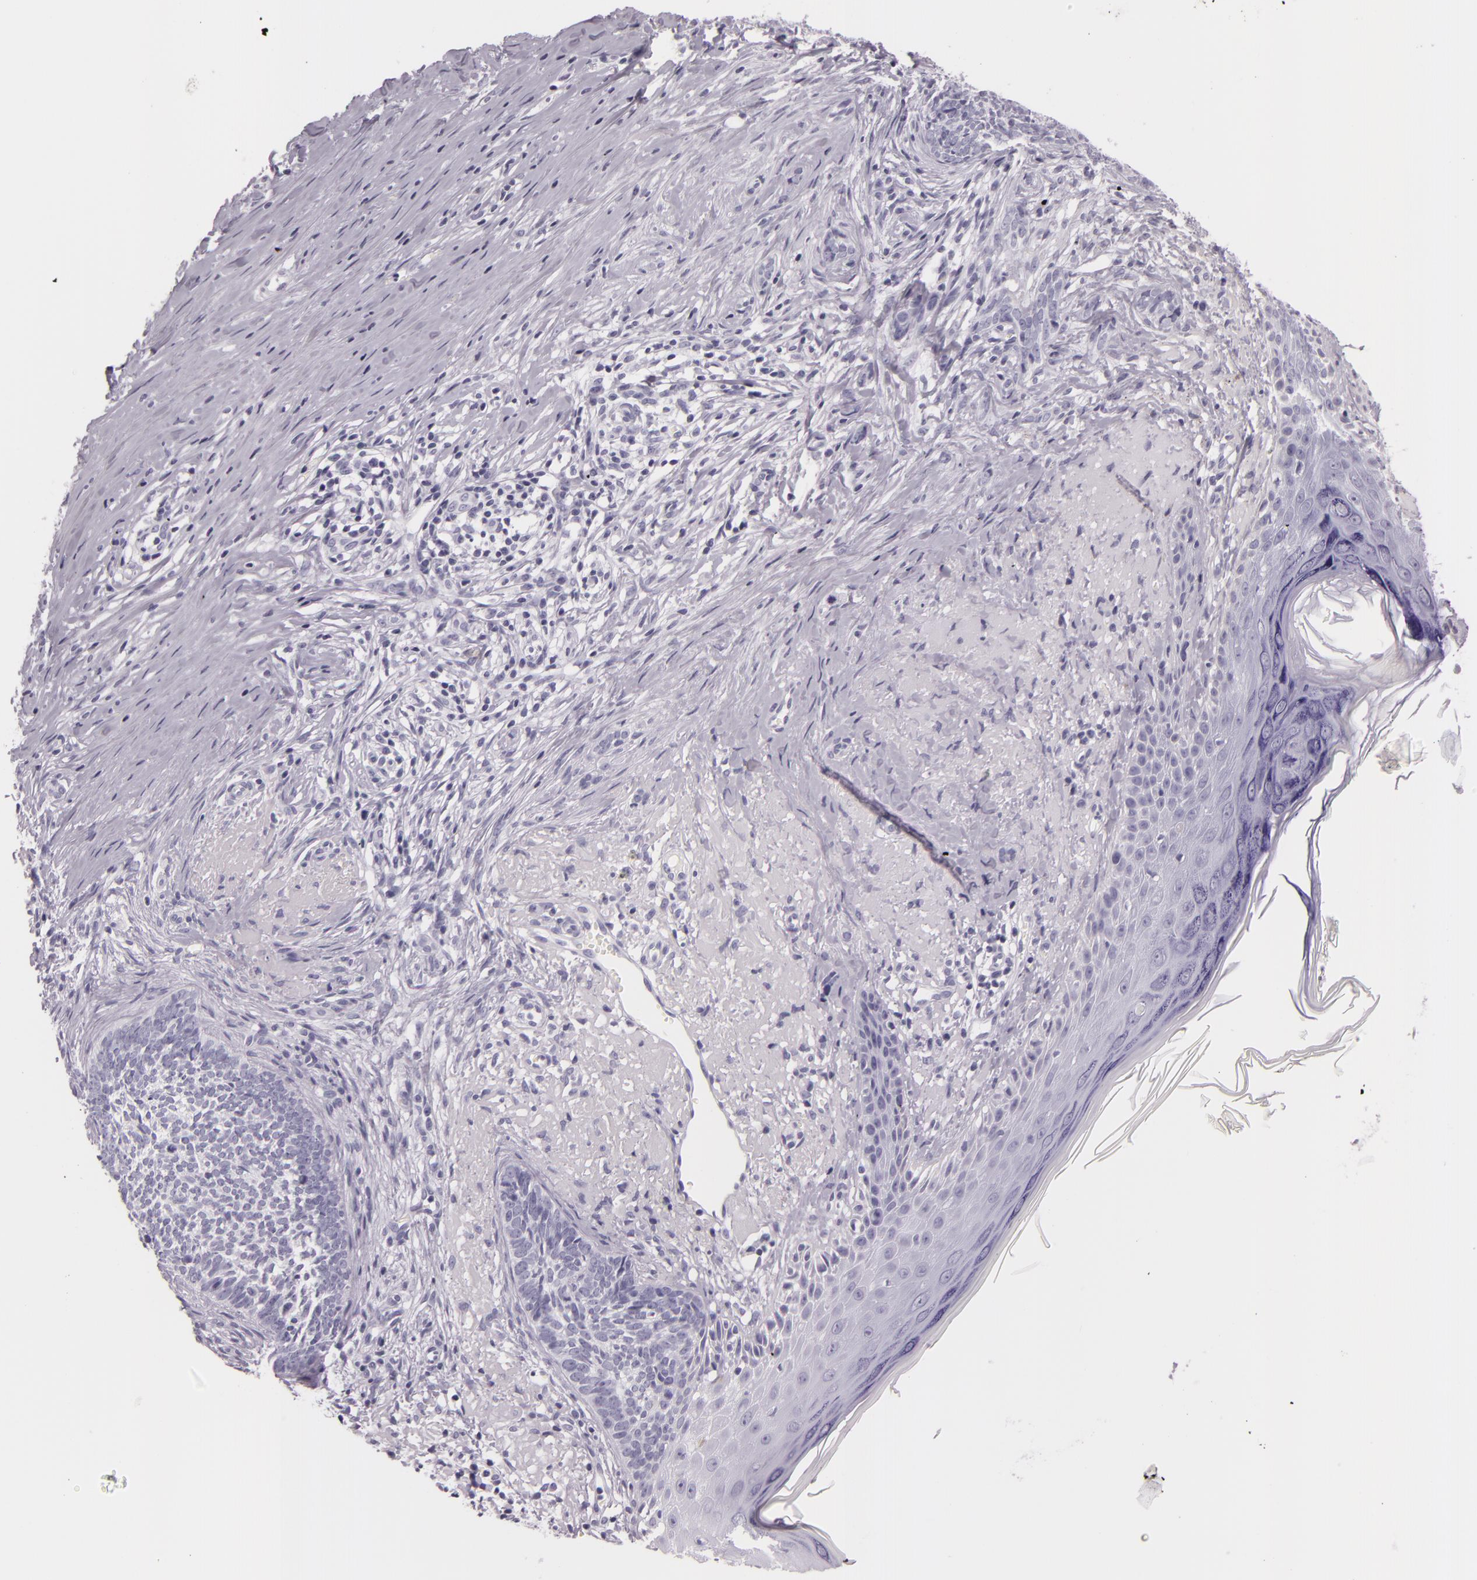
{"staining": {"intensity": "negative", "quantity": "none", "location": "none"}, "tissue": "skin cancer", "cell_type": "Tumor cells", "image_type": "cancer", "snomed": [{"axis": "morphology", "description": "Basal cell carcinoma"}, {"axis": "topography", "description": "Skin"}], "caption": "IHC of human skin cancer (basal cell carcinoma) shows no staining in tumor cells.", "gene": "DLG4", "patient": {"sex": "female", "age": 81}}